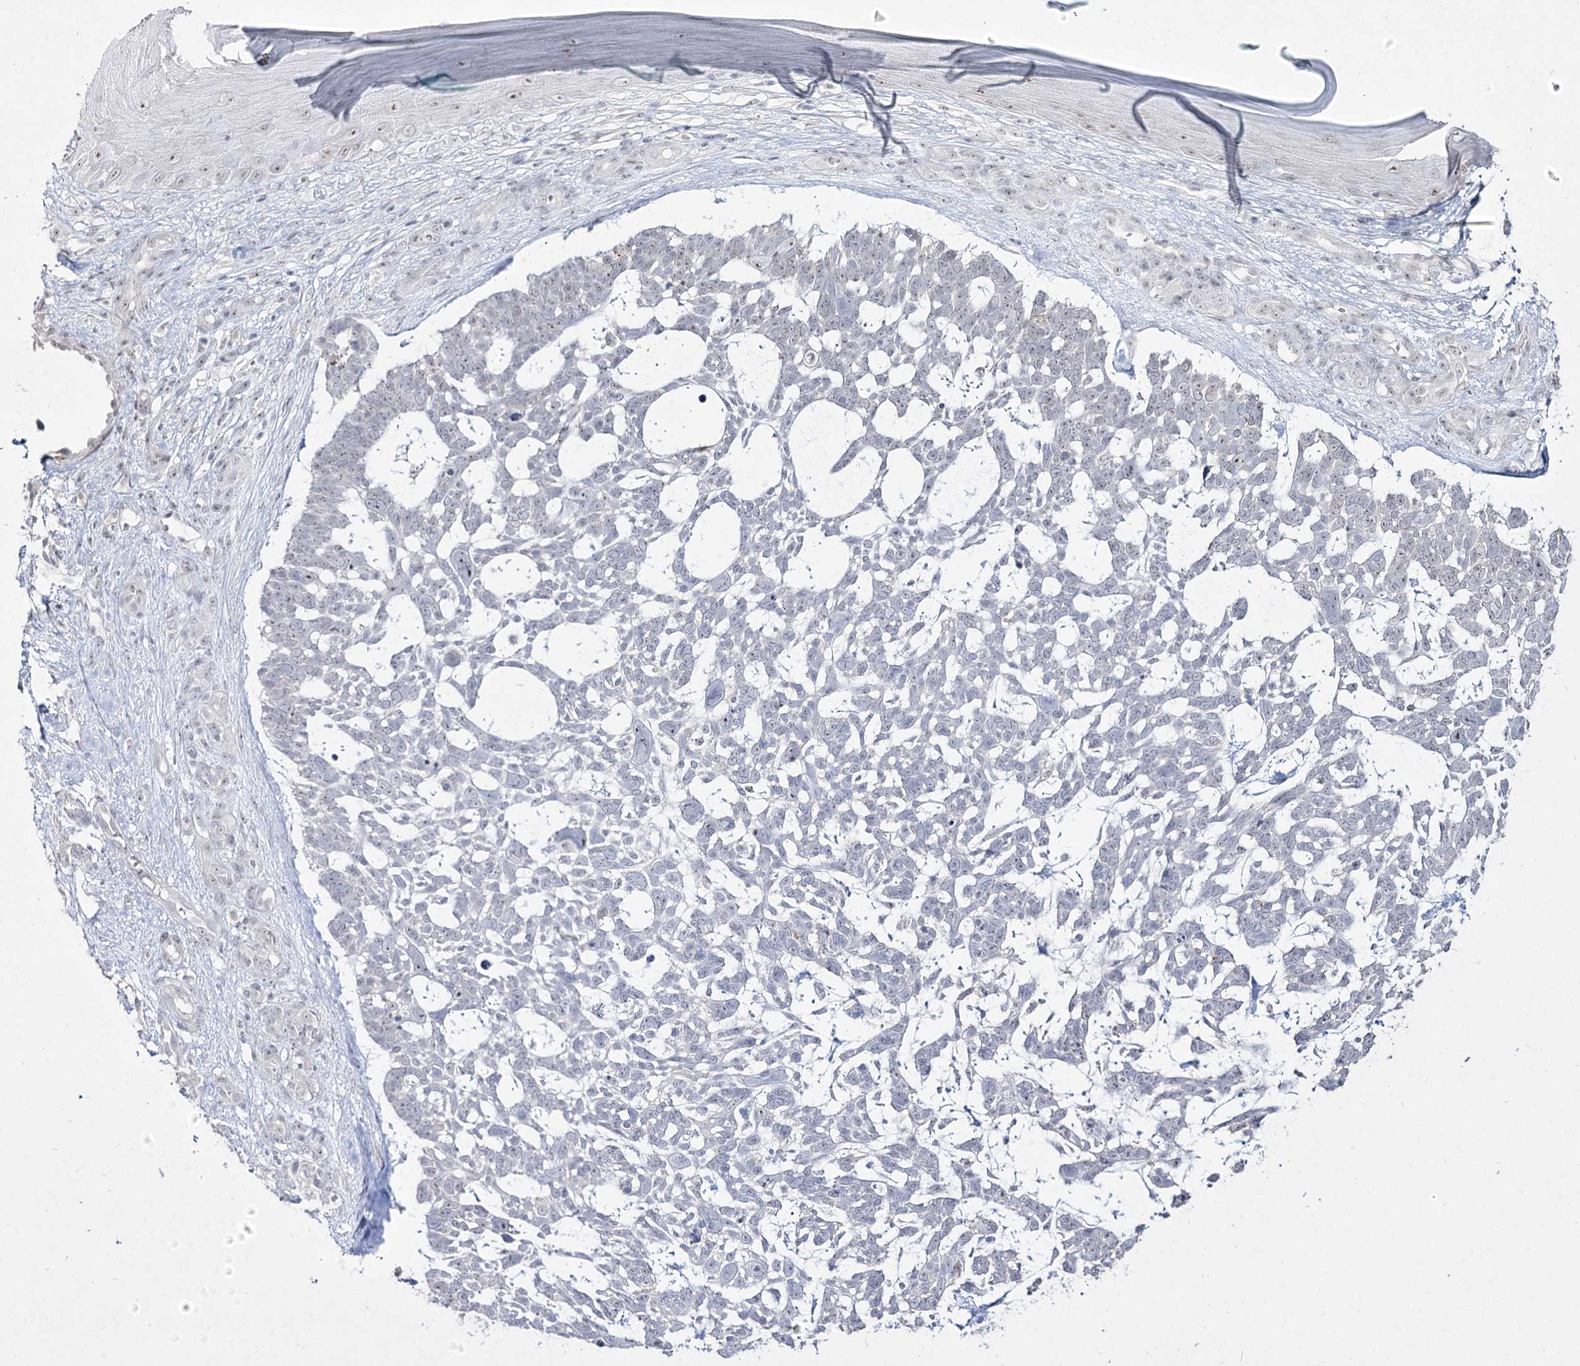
{"staining": {"intensity": "negative", "quantity": "none", "location": "none"}, "tissue": "skin cancer", "cell_type": "Tumor cells", "image_type": "cancer", "snomed": [{"axis": "morphology", "description": "Basal cell carcinoma"}, {"axis": "topography", "description": "Skin"}], "caption": "Skin cancer was stained to show a protein in brown. There is no significant expression in tumor cells.", "gene": "DDX50", "patient": {"sex": "male", "age": 88}}